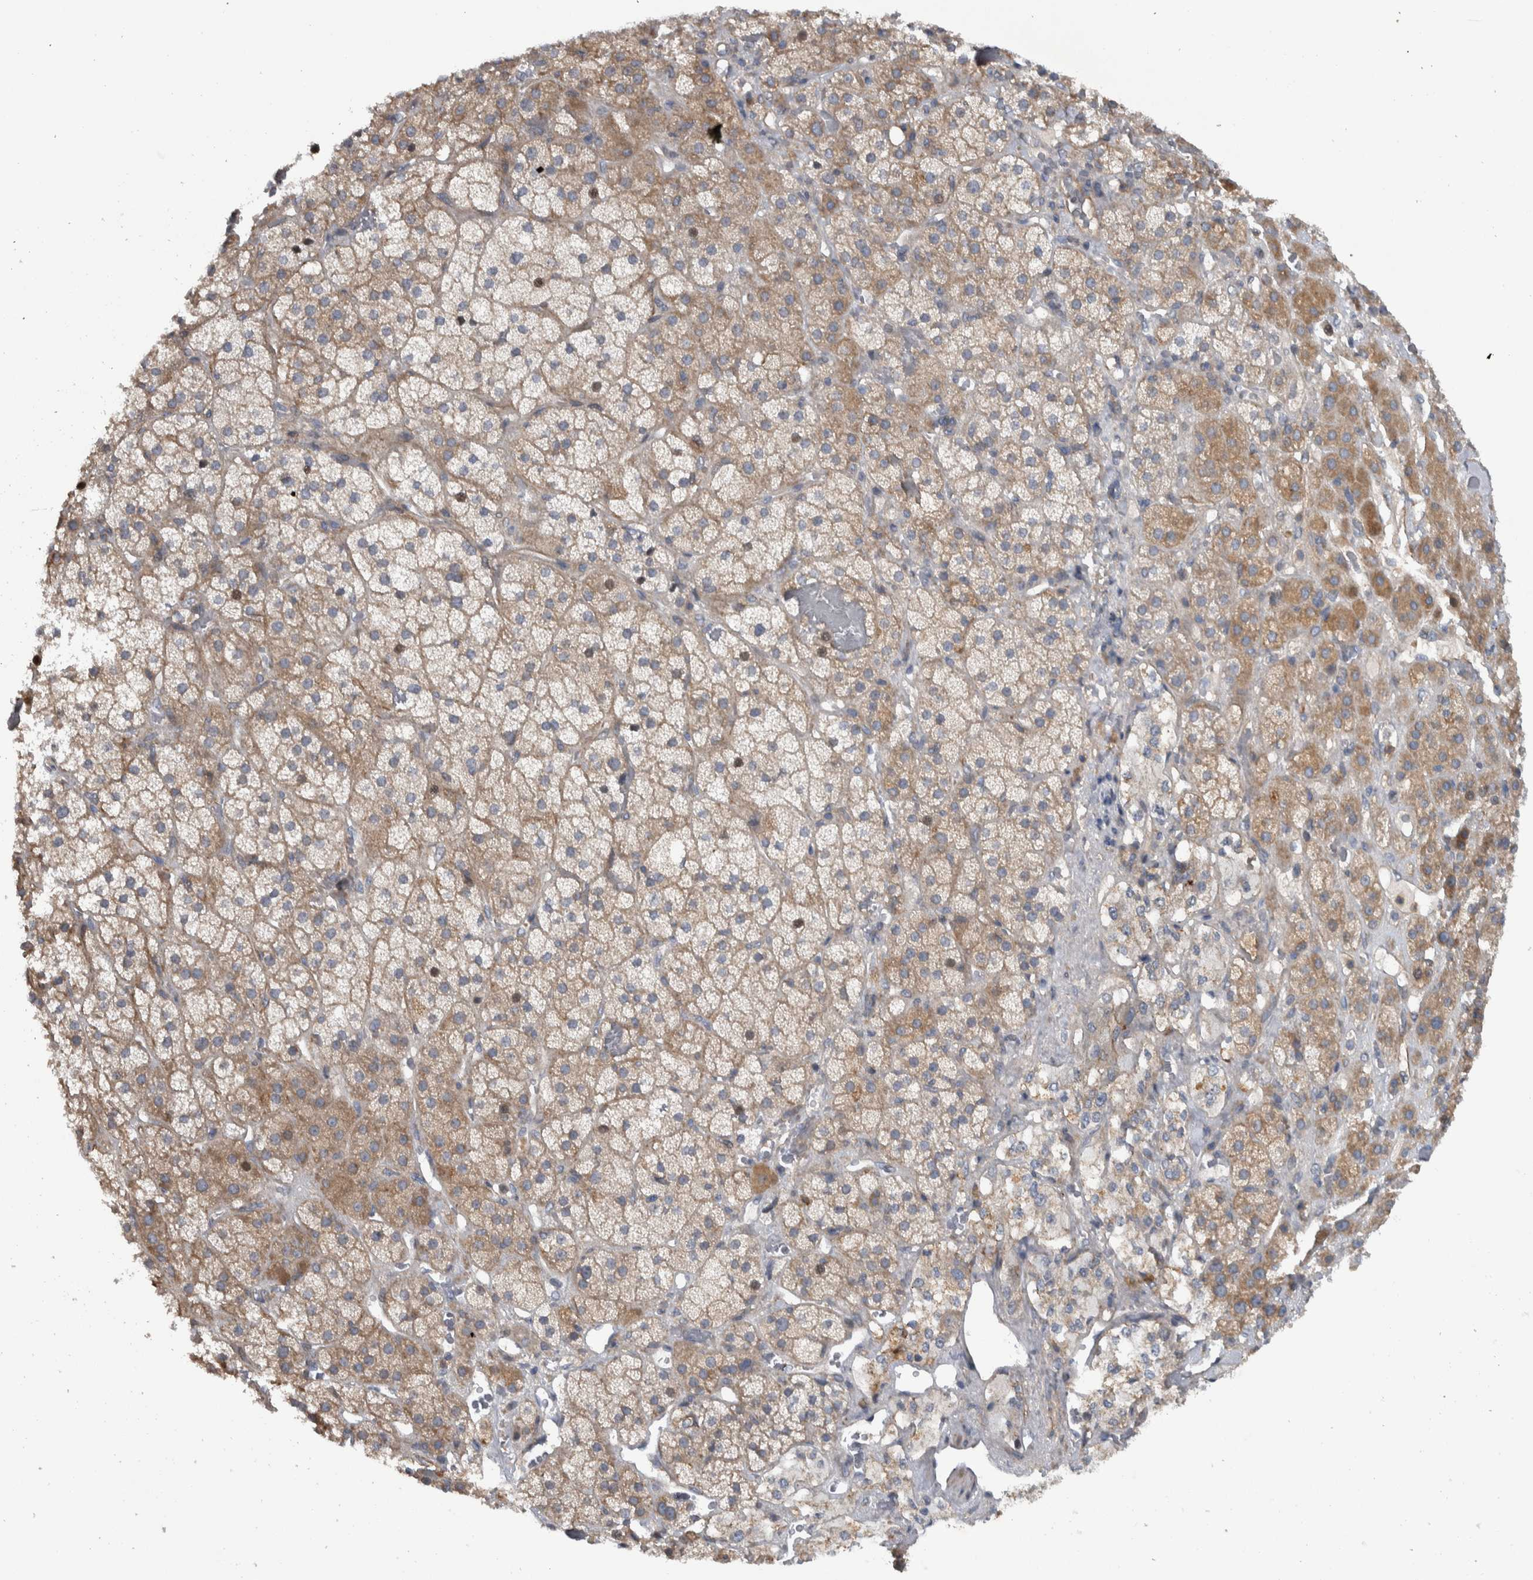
{"staining": {"intensity": "moderate", "quantity": ">75%", "location": "cytoplasmic/membranous"}, "tissue": "adrenal gland", "cell_type": "Glandular cells", "image_type": "normal", "snomed": [{"axis": "morphology", "description": "Normal tissue, NOS"}, {"axis": "topography", "description": "Adrenal gland"}], "caption": "Immunohistochemistry (IHC) of unremarkable human adrenal gland demonstrates medium levels of moderate cytoplasmic/membranous positivity in approximately >75% of glandular cells.", "gene": "NT5C2", "patient": {"sex": "male", "age": 57}}